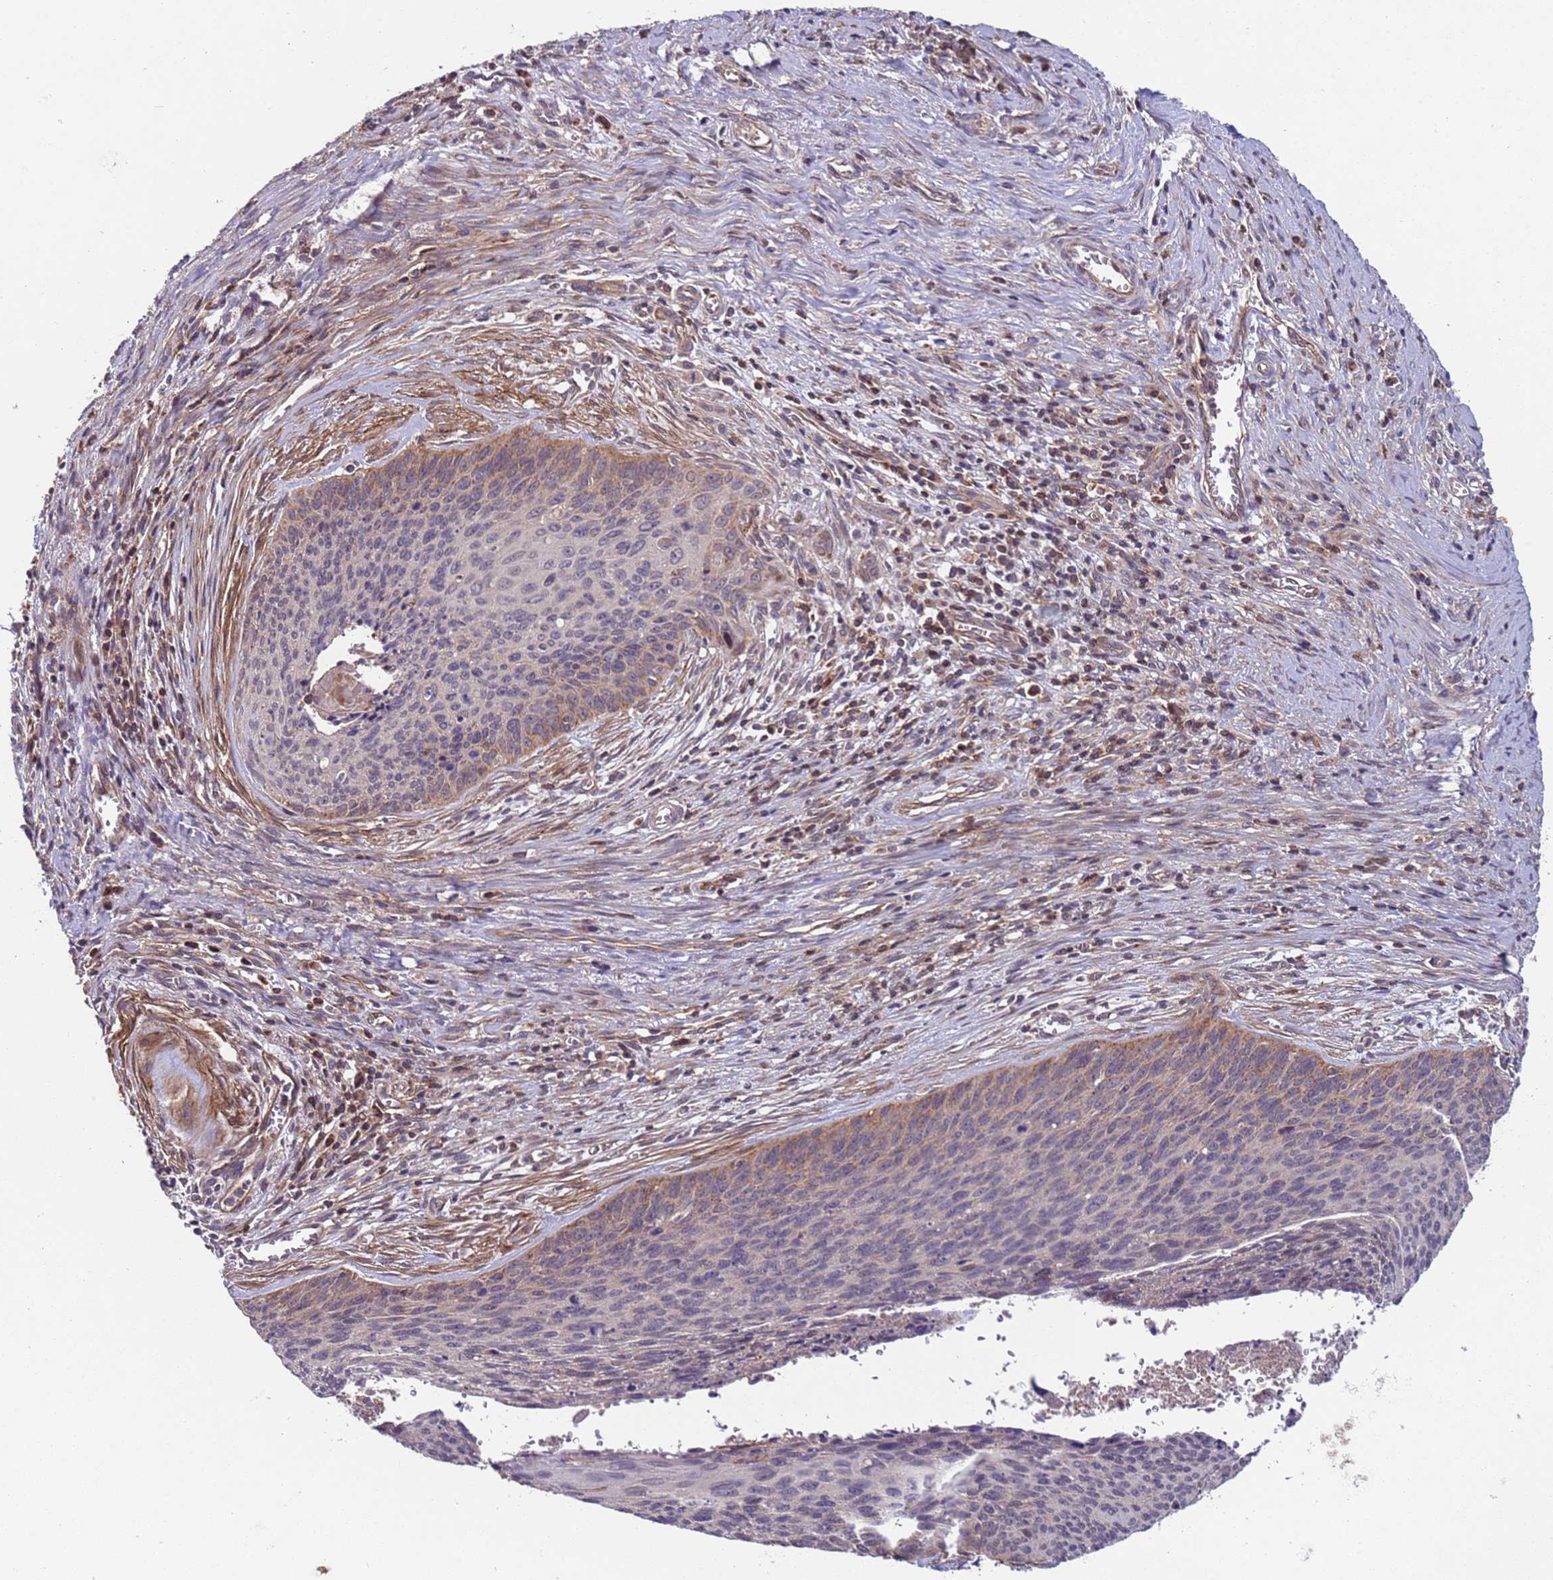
{"staining": {"intensity": "weak", "quantity": "<25%", "location": "cytoplasmic/membranous"}, "tissue": "cervical cancer", "cell_type": "Tumor cells", "image_type": "cancer", "snomed": [{"axis": "morphology", "description": "Squamous cell carcinoma, NOS"}, {"axis": "topography", "description": "Cervix"}], "caption": "IHC image of neoplastic tissue: squamous cell carcinoma (cervical) stained with DAB shows no significant protein expression in tumor cells.", "gene": "ACAD8", "patient": {"sex": "female", "age": 55}}